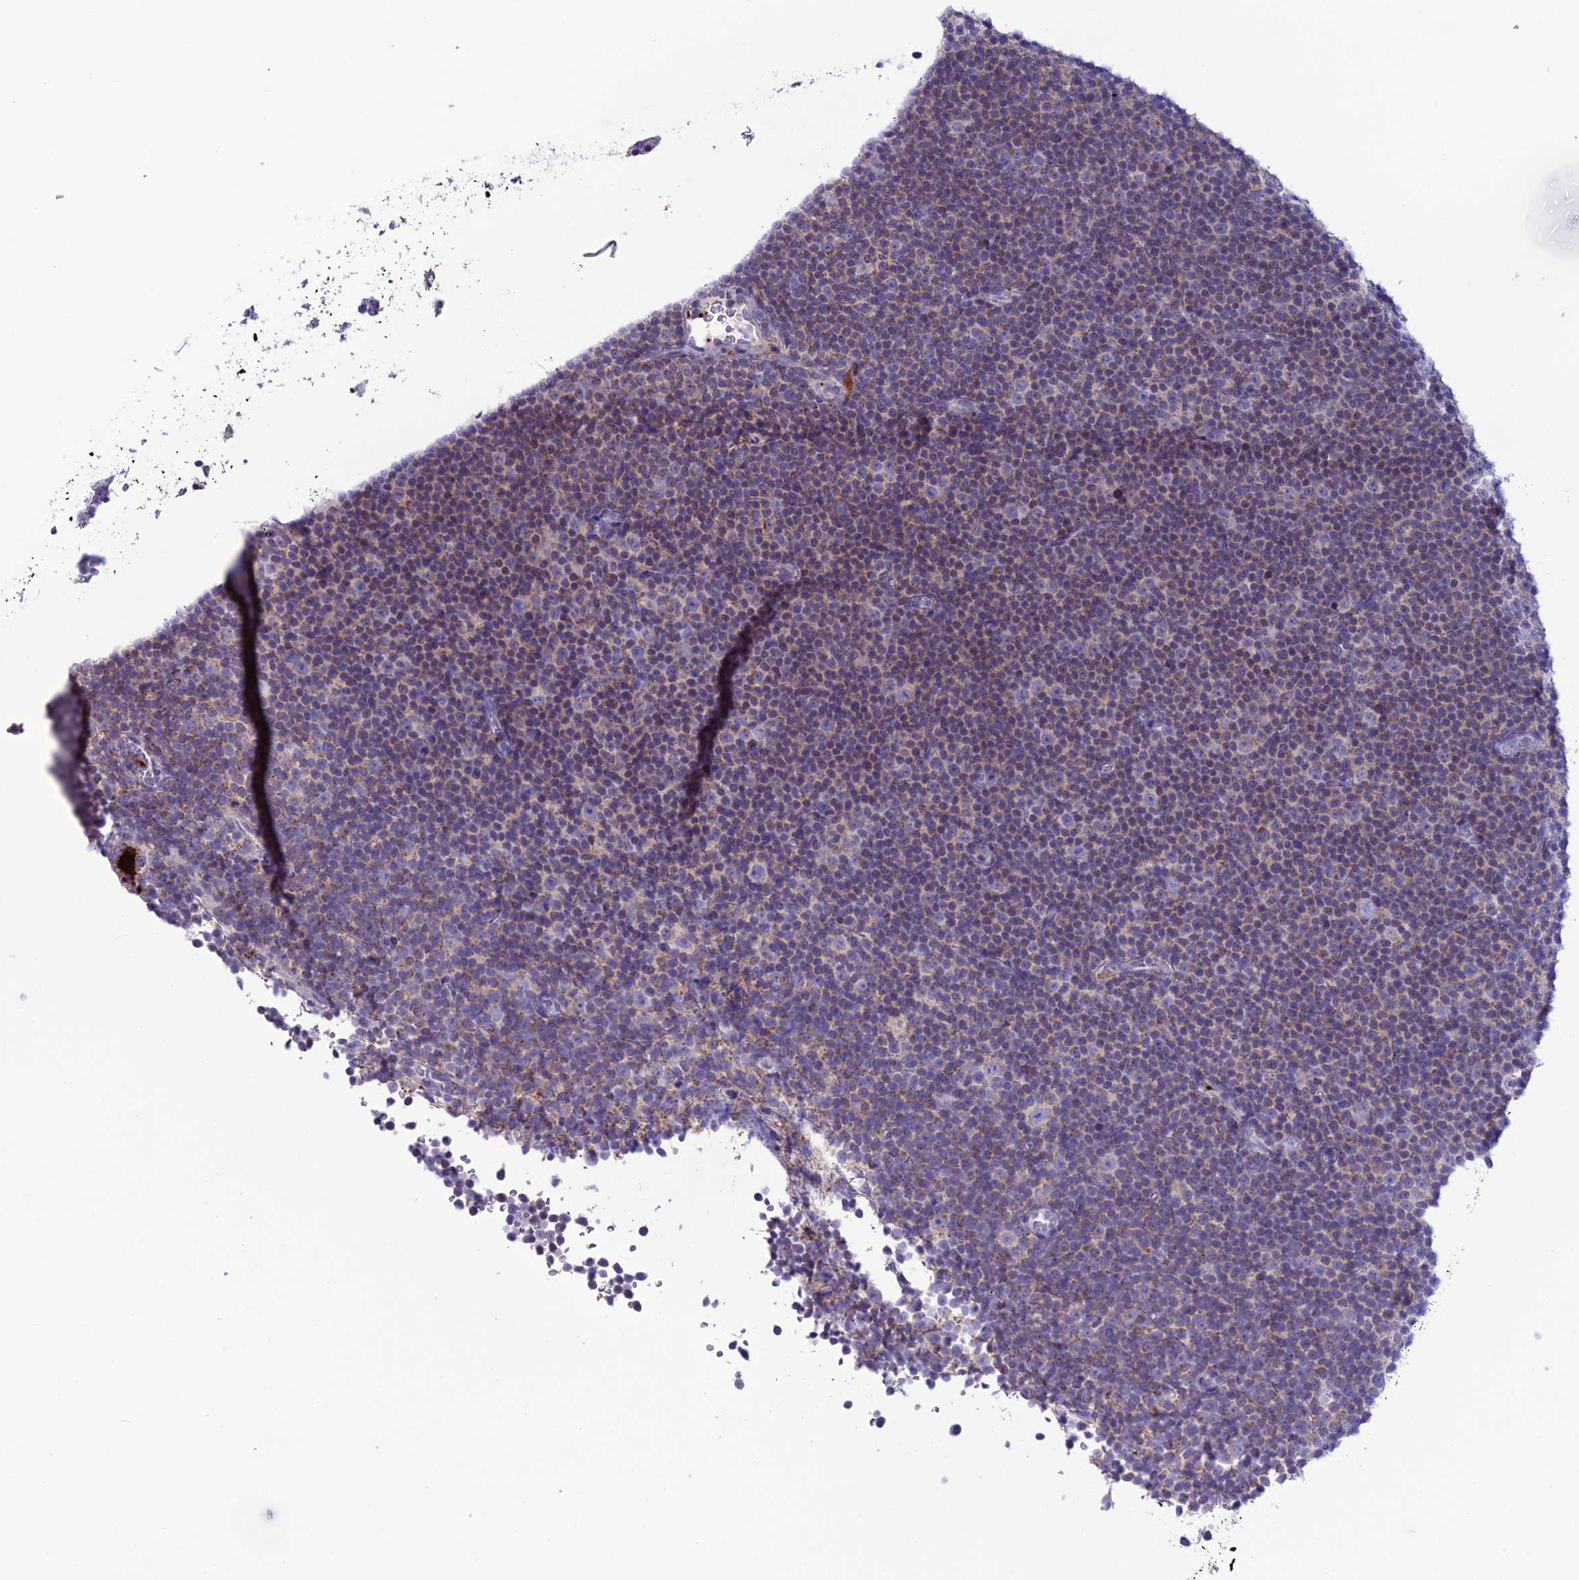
{"staining": {"intensity": "weak", "quantity": "<25%", "location": "cytoplasmic/membranous"}, "tissue": "lymphoma", "cell_type": "Tumor cells", "image_type": "cancer", "snomed": [{"axis": "morphology", "description": "Malignant lymphoma, non-Hodgkin's type, Low grade"}, {"axis": "topography", "description": "Lymph node"}], "caption": "The histopathology image exhibits no significant positivity in tumor cells of low-grade malignant lymphoma, non-Hodgkin's type.", "gene": "C21orf140", "patient": {"sex": "female", "age": 67}}